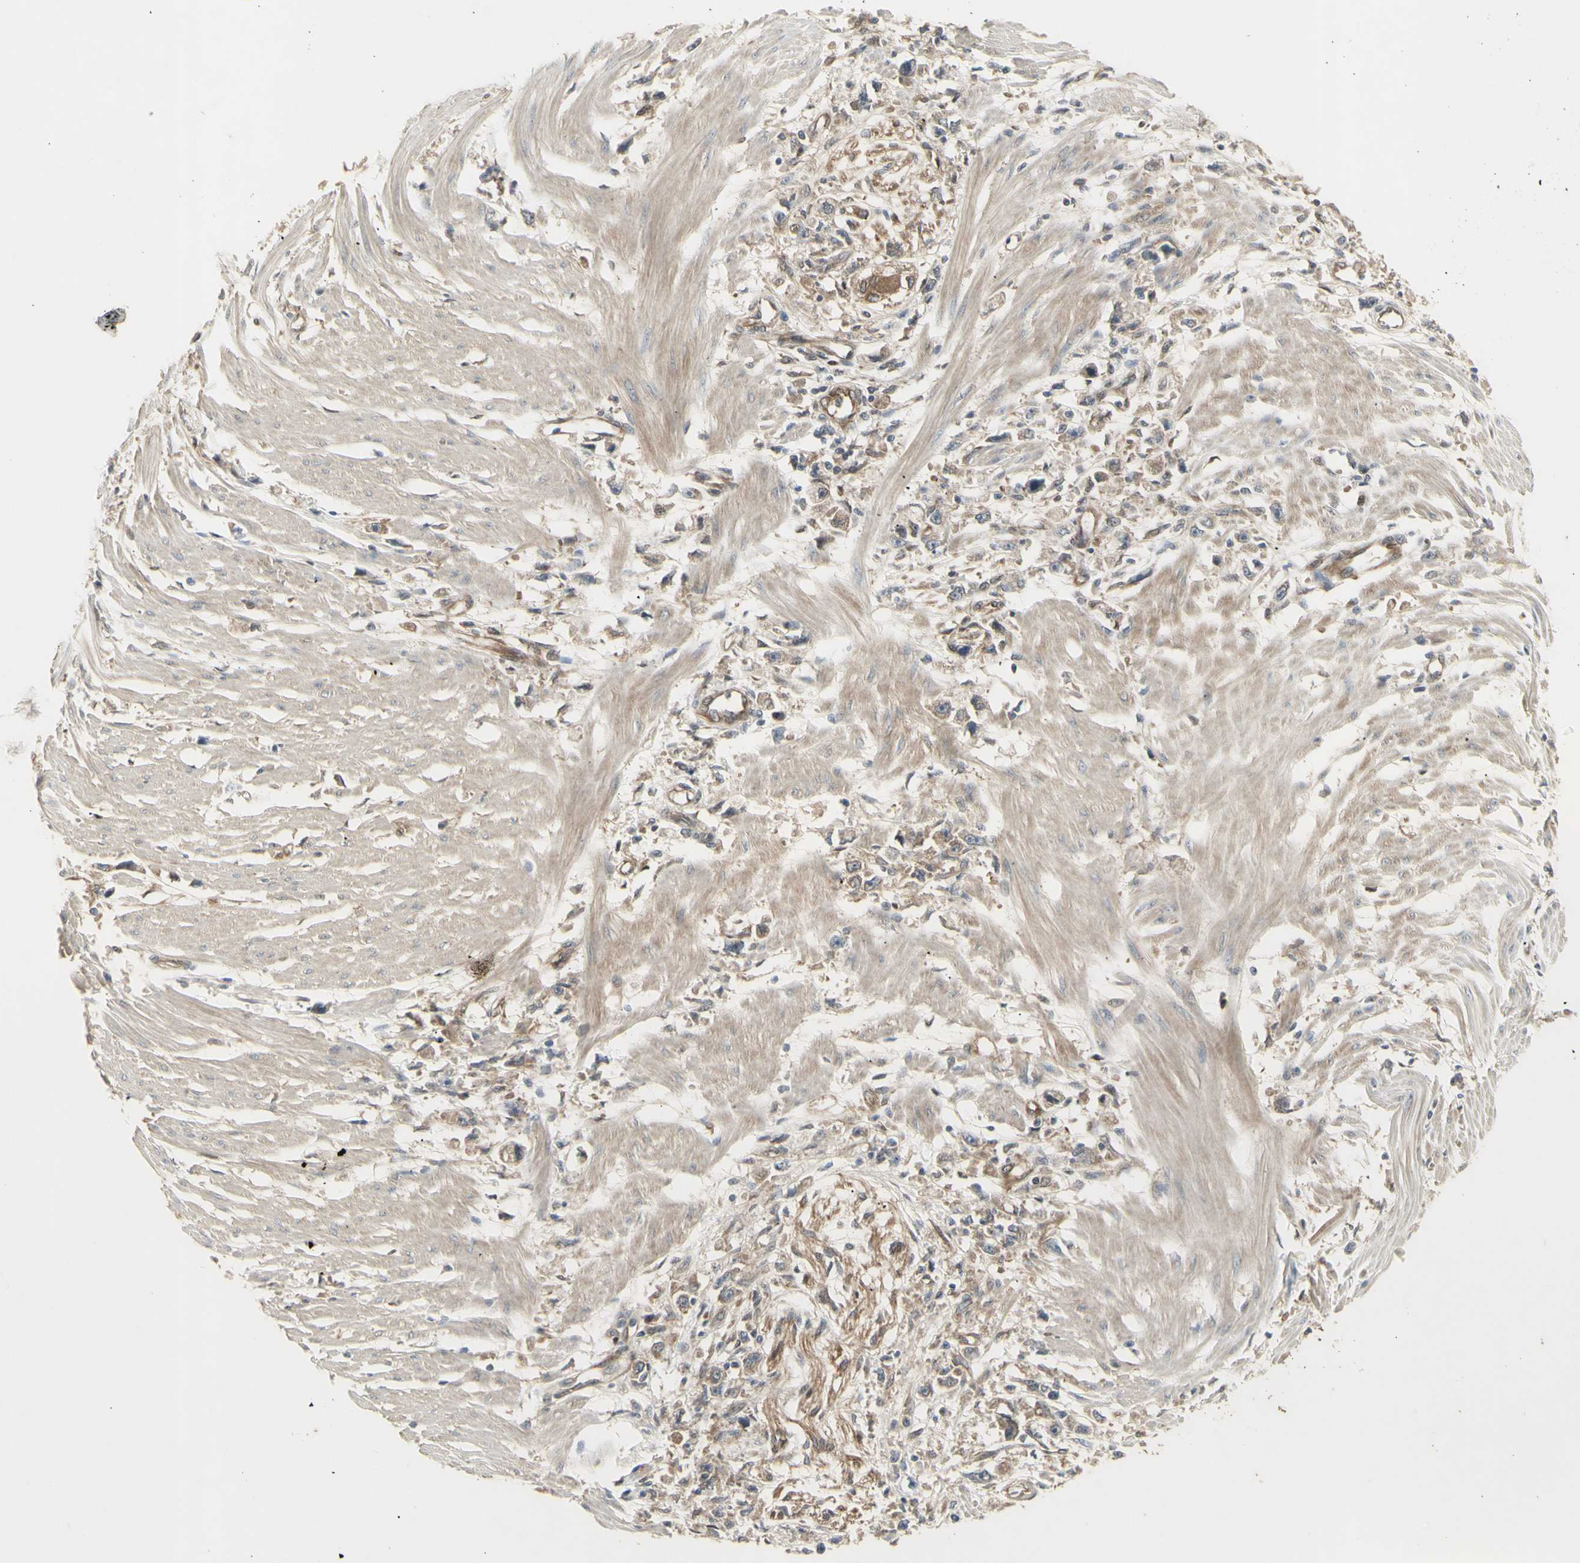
{"staining": {"intensity": "moderate", "quantity": "25%-75%", "location": "cytoplasmic/membranous"}, "tissue": "stomach cancer", "cell_type": "Tumor cells", "image_type": "cancer", "snomed": [{"axis": "morphology", "description": "Adenocarcinoma, NOS"}, {"axis": "topography", "description": "Stomach"}], "caption": "Adenocarcinoma (stomach) tissue shows moderate cytoplasmic/membranous positivity in about 25%-75% of tumor cells, visualized by immunohistochemistry.", "gene": "CHURC1-FNTB", "patient": {"sex": "female", "age": 59}}